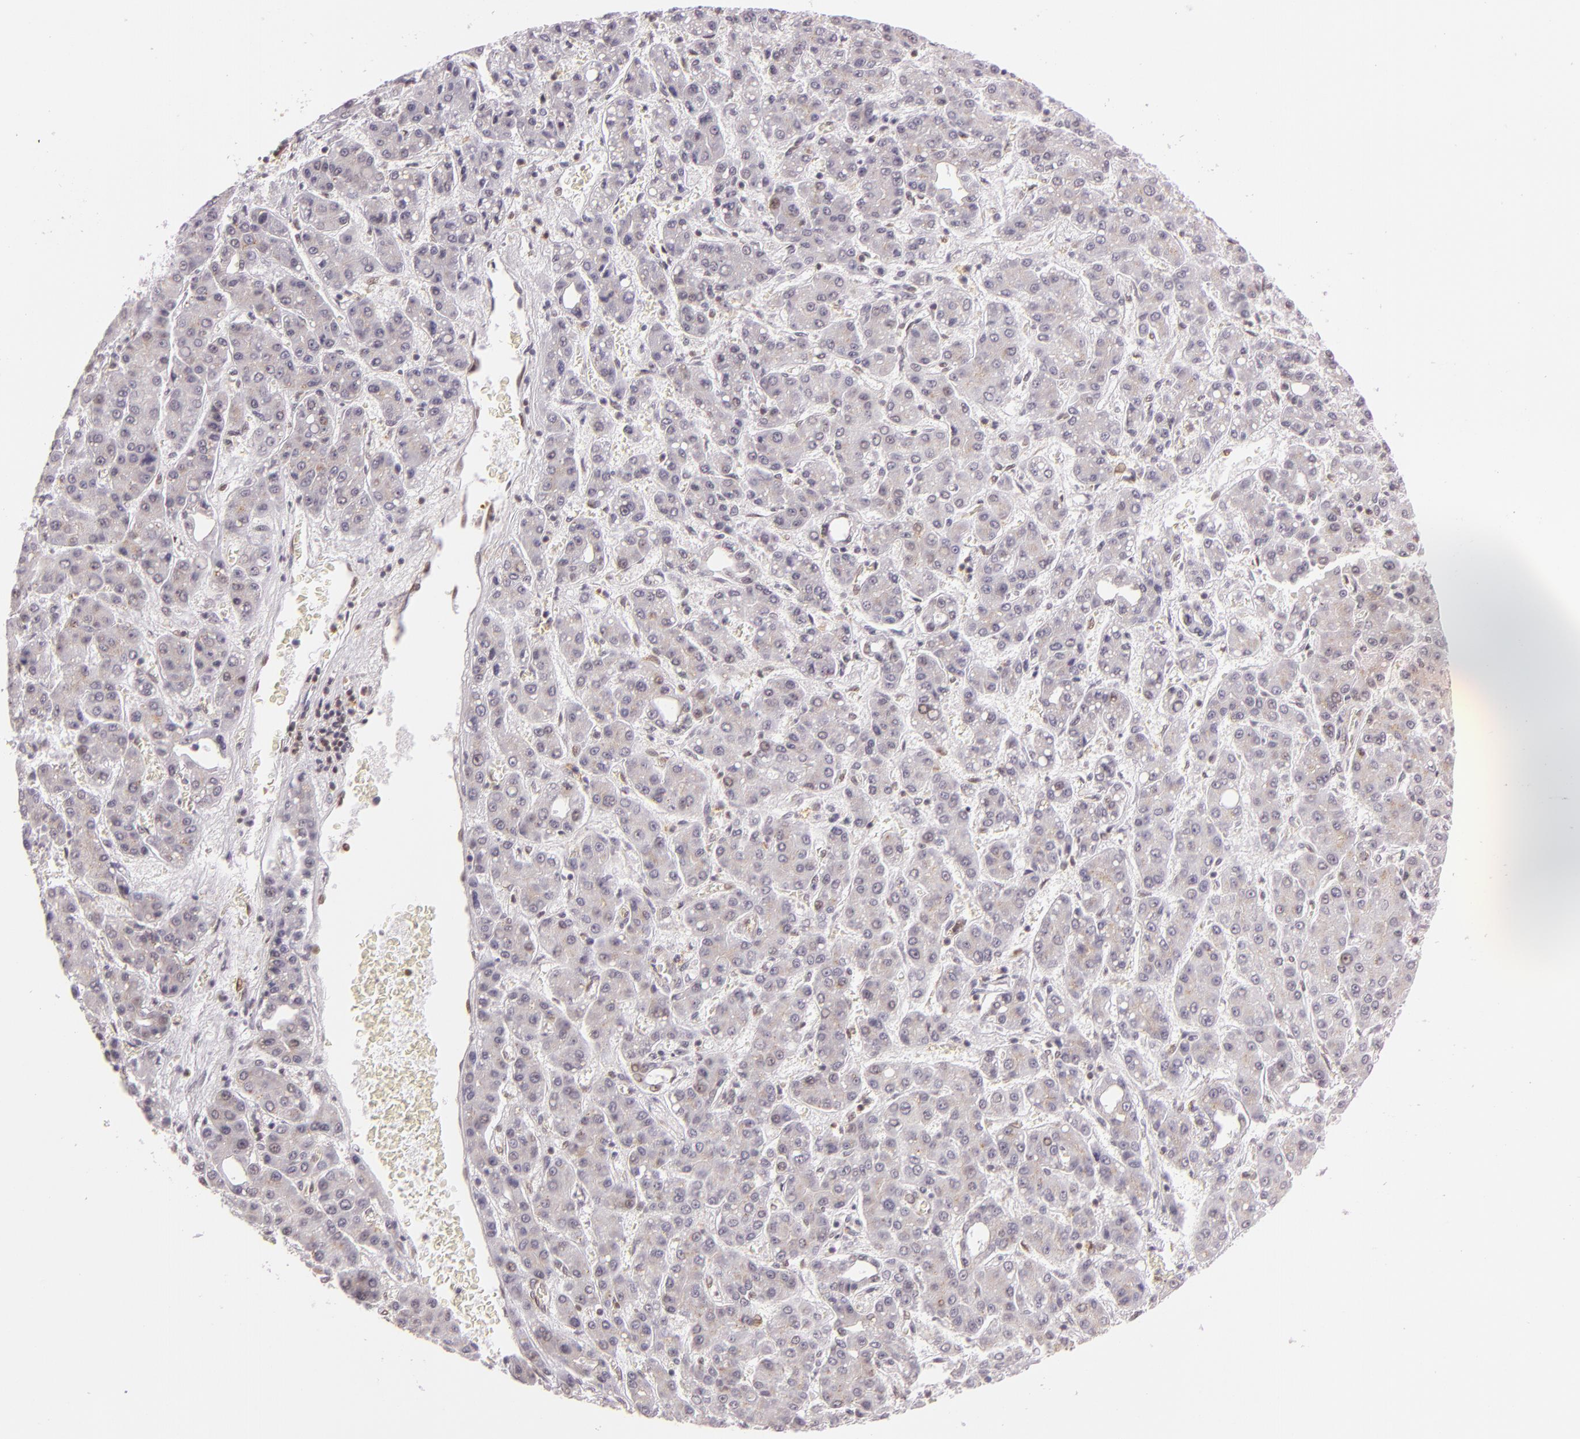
{"staining": {"intensity": "negative", "quantity": "none", "location": "none"}, "tissue": "liver cancer", "cell_type": "Tumor cells", "image_type": "cancer", "snomed": [{"axis": "morphology", "description": "Carcinoma, Hepatocellular, NOS"}, {"axis": "topography", "description": "Liver"}], "caption": "Immunohistochemistry of human hepatocellular carcinoma (liver) exhibits no expression in tumor cells.", "gene": "IMPDH1", "patient": {"sex": "male", "age": 69}}